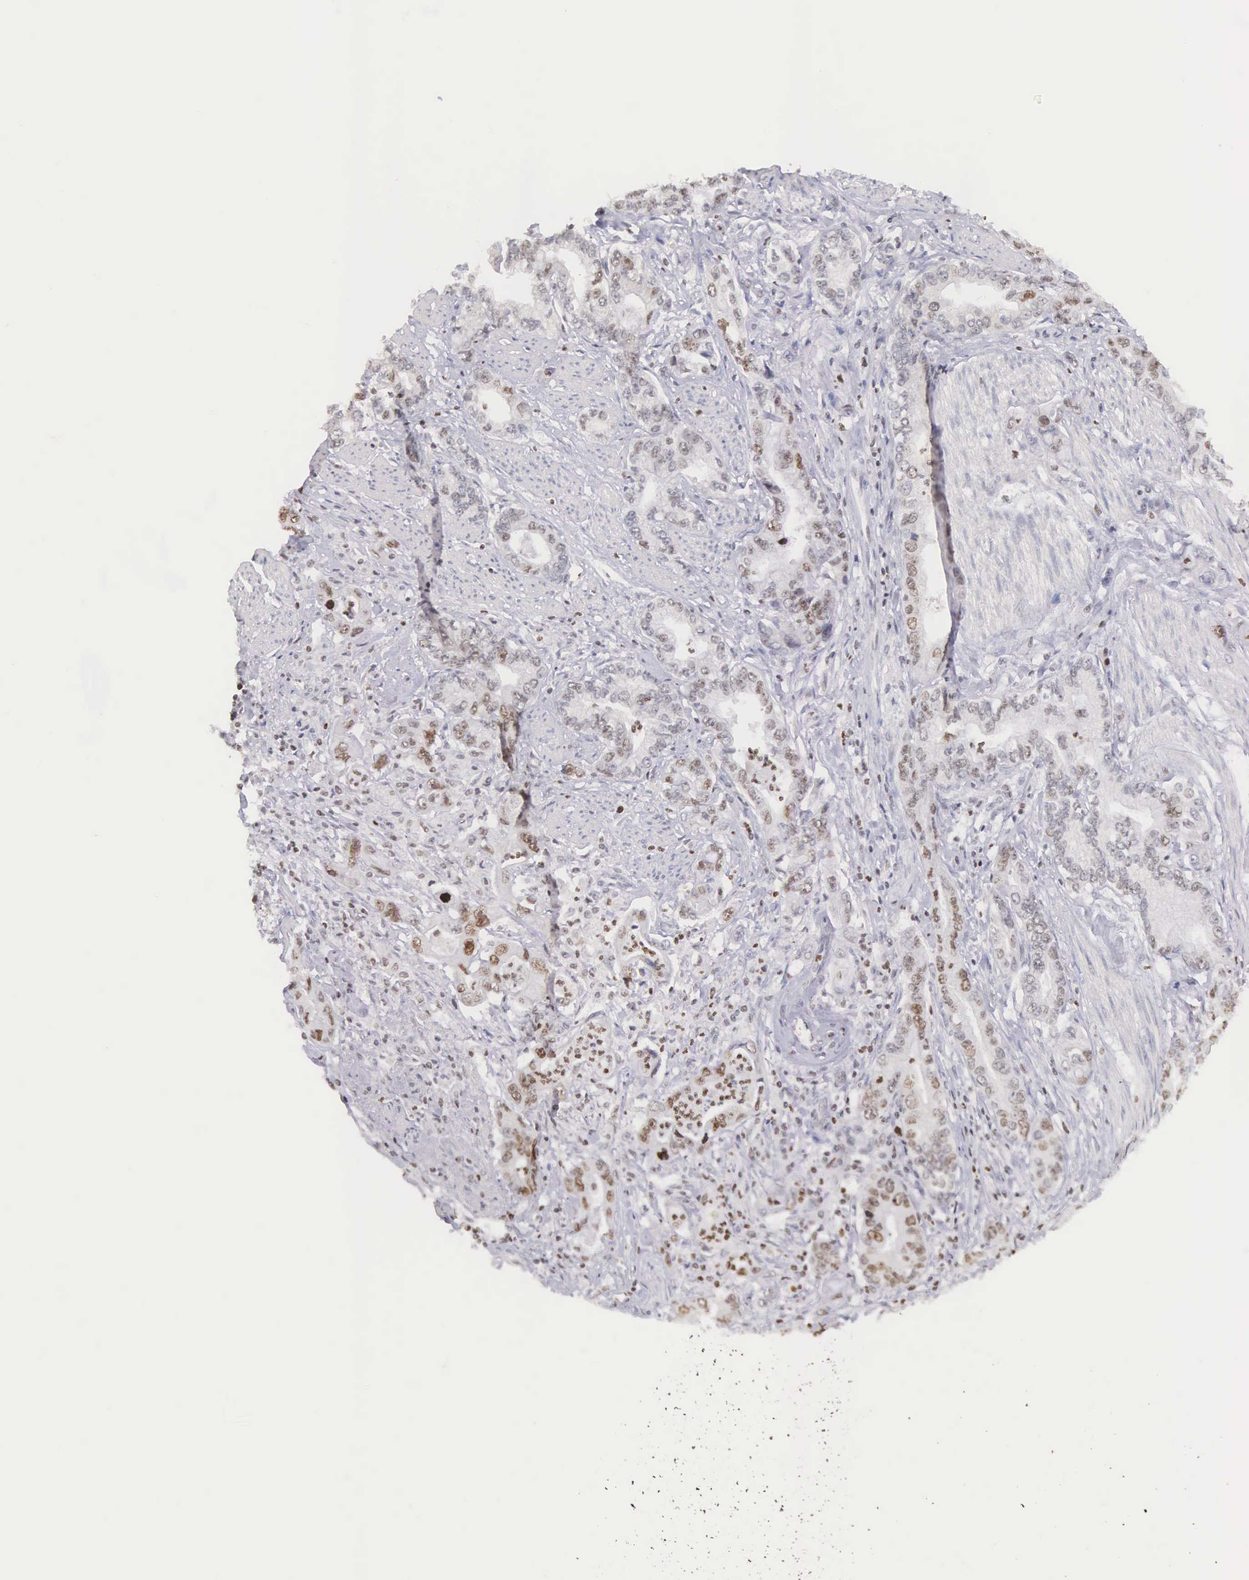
{"staining": {"intensity": "weak", "quantity": "25%-75%", "location": "nuclear"}, "tissue": "stomach cancer", "cell_type": "Tumor cells", "image_type": "cancer", "snomed": [{"axis": "morphology", "description": "Adenocarcinoma, NOS"}, {"axis": "topography", "description": "Pancreas"}, {"axis": "topography", "description": "Stomach, upper"}], "caption": "Stomach cancer (adenocarcinoma) was stained to show a protein in brown. There is low levels of weak nuclear positivity in approximately 25%-75% of tumor cells.", "gene": "VRK1", "patient": {"sex": "male", "age": 77}}